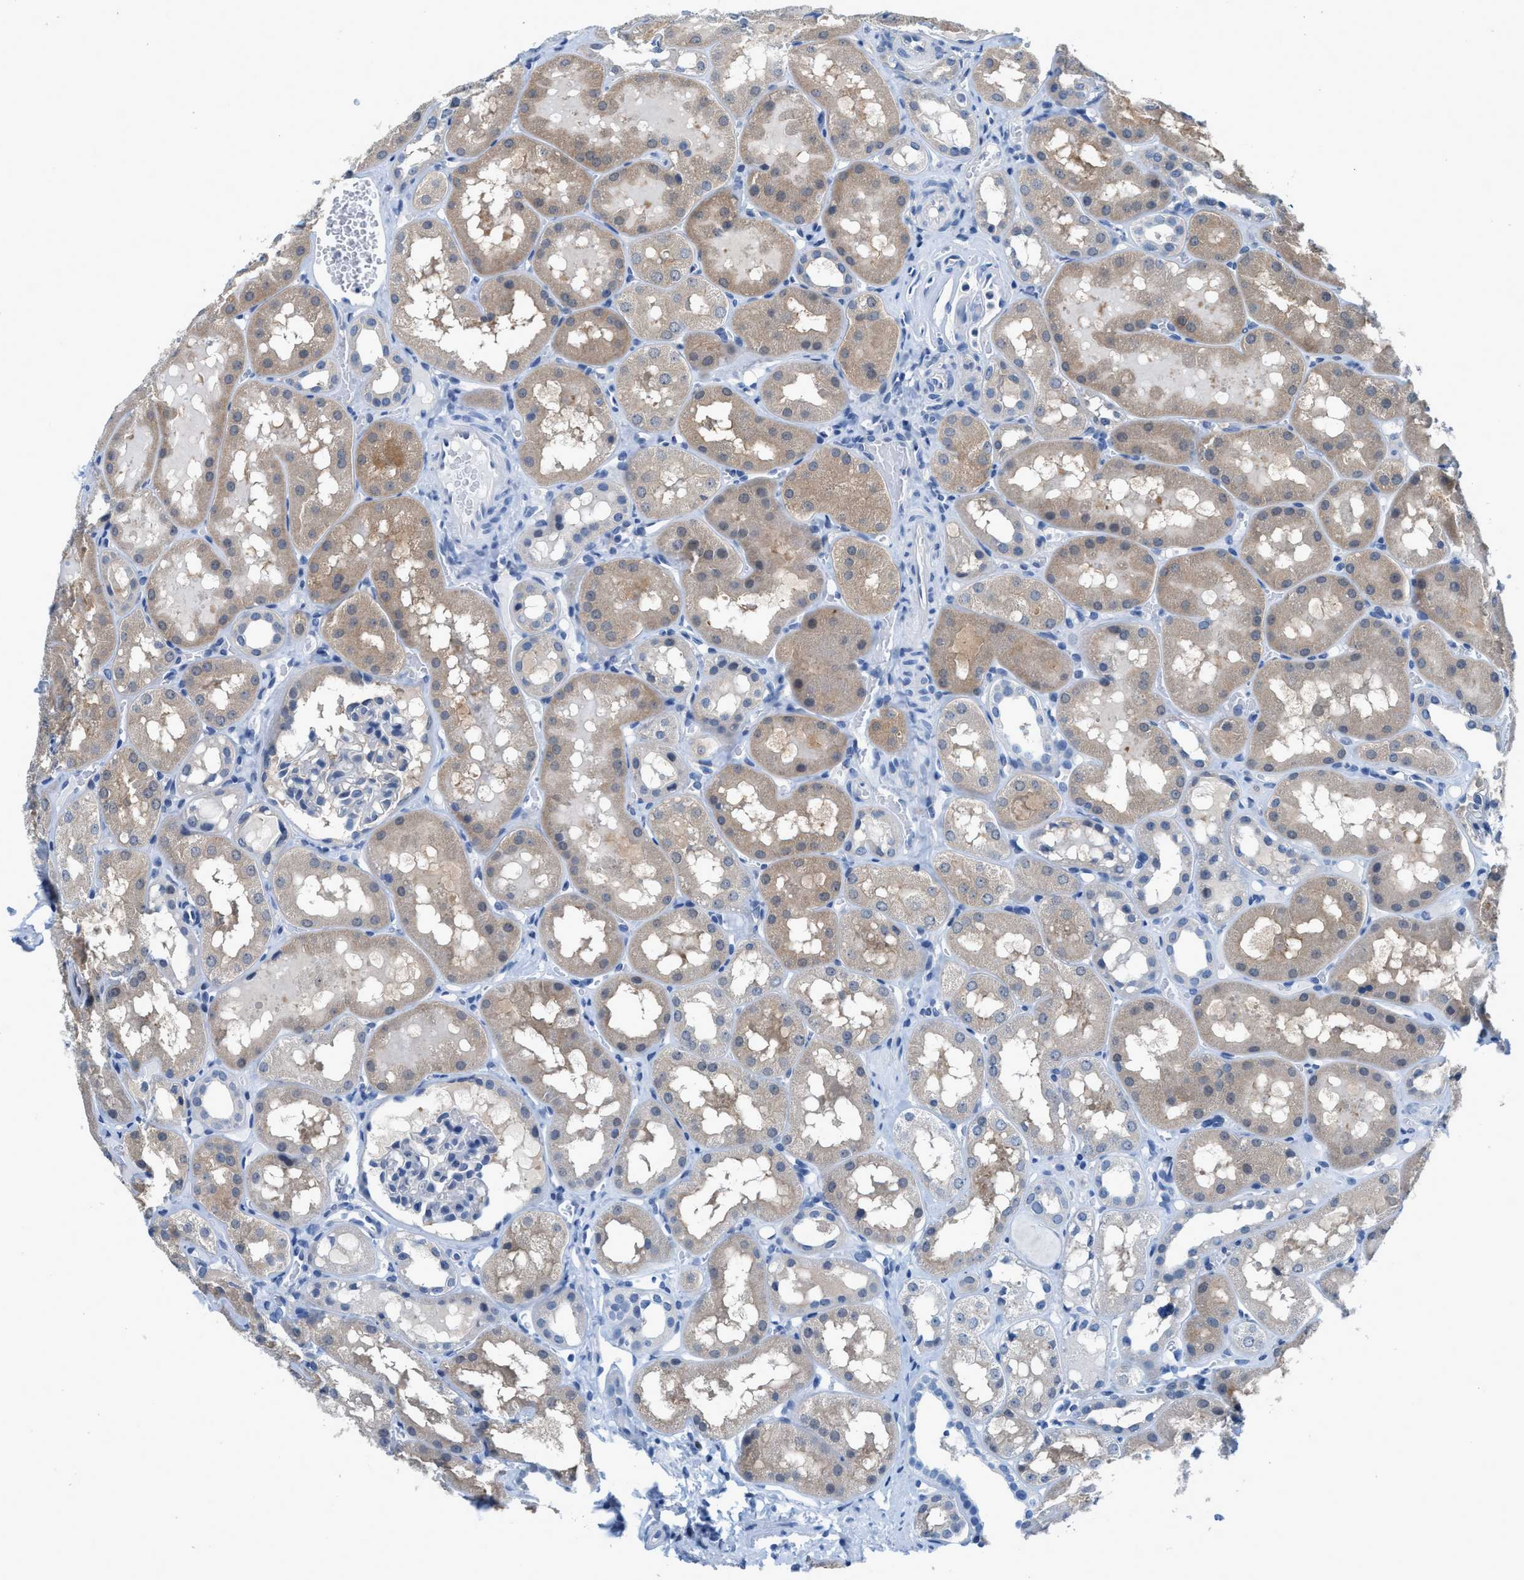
{"staining": {"intensity": "negative", "quantity": "none", "location": "none"}, "tissue": "kidney", "cell_type": "Cells in glomeruli", "image_type": "normal", "snomed": [{"axis": "morphology", "description": "Normal tissue, NOS"}, {"axis": "topography", "description": "Kidney"}, {"axis": "topography", "description": "Urinary bladder"}], "caption": "This is an immunohistochemistry (IHC) image of benign kidney. There is no staining in cells in glomeruli.", "gene": "NUDT5", "patient": {"sex": "male", "age": 16}}